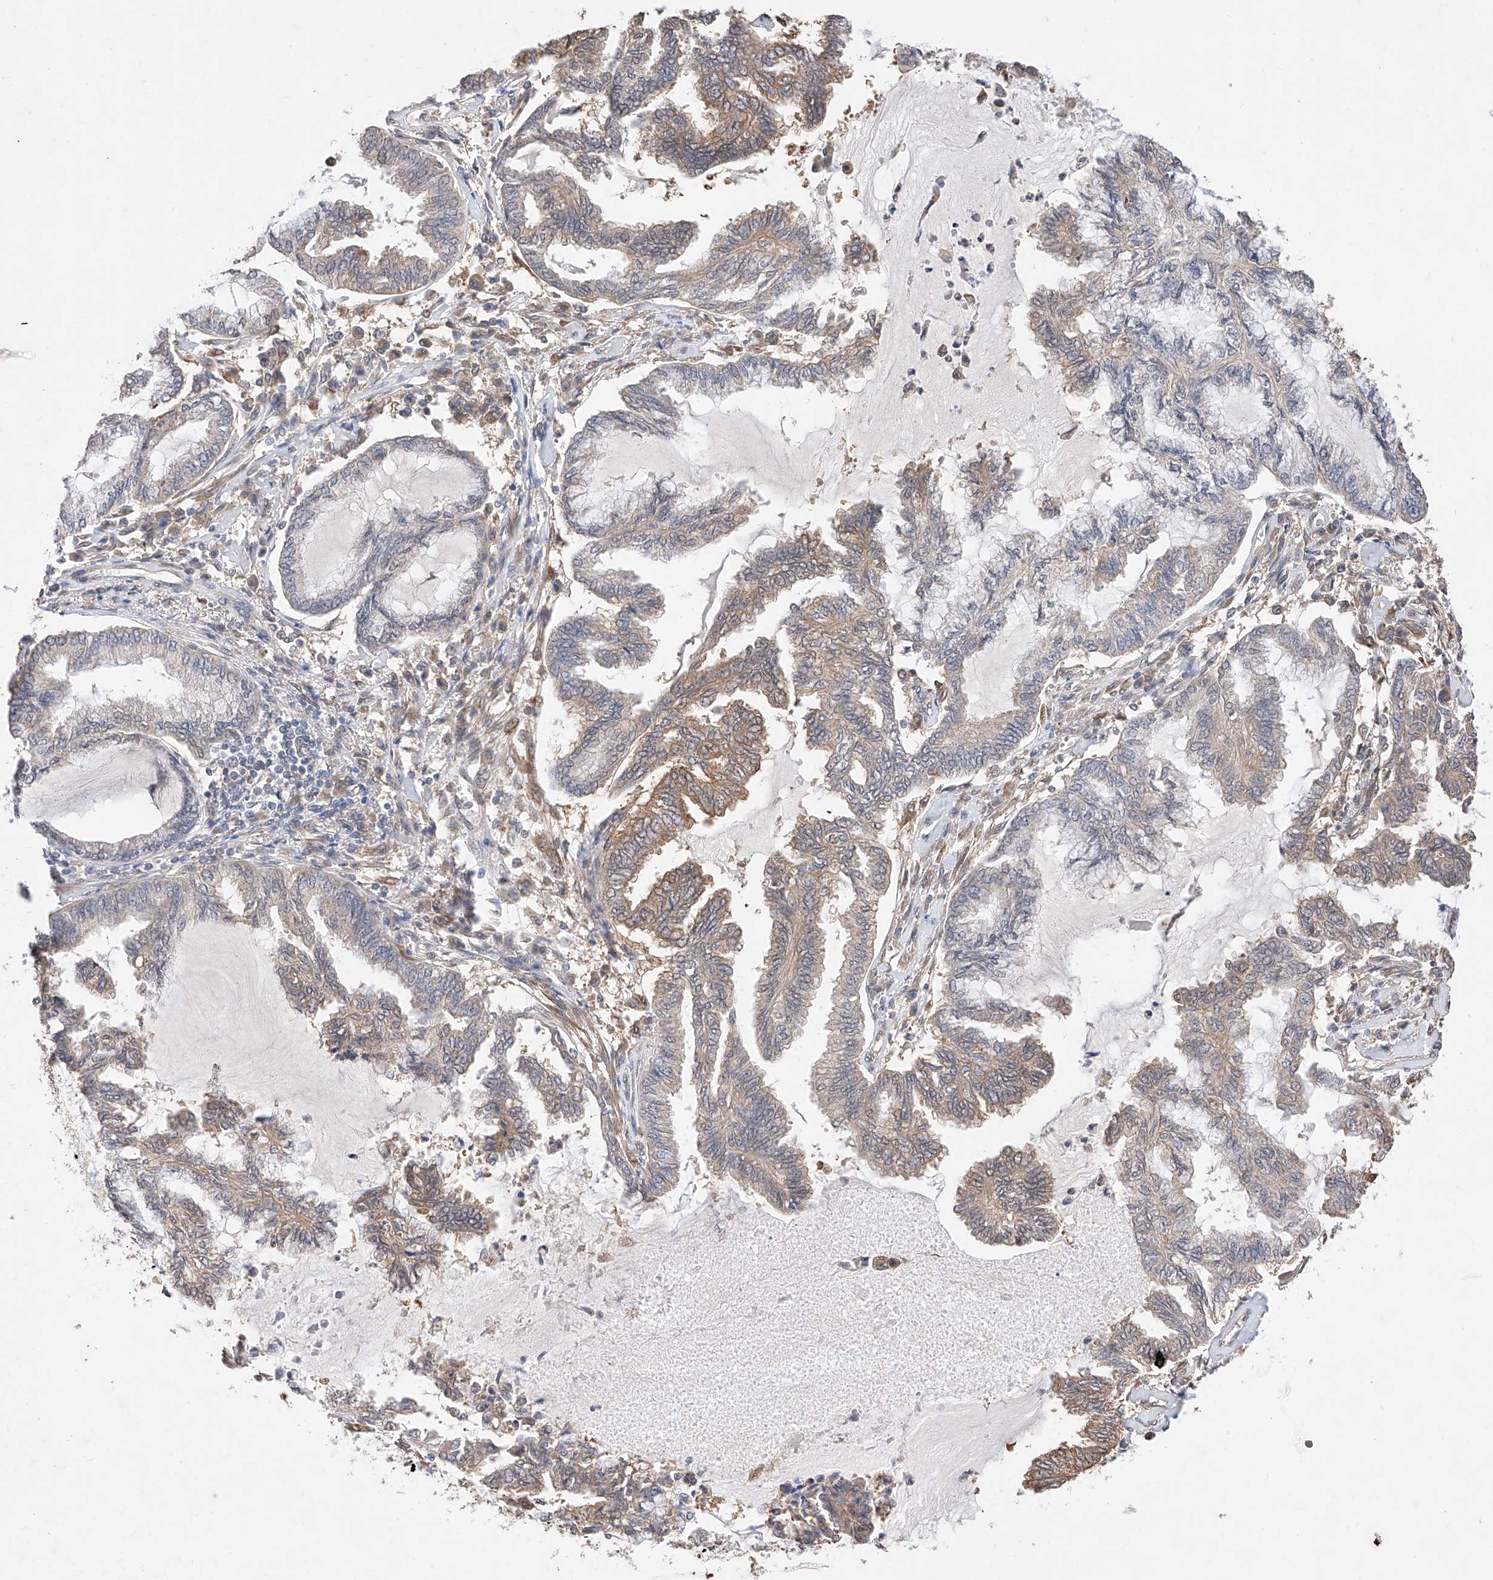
{"staining": {"intensity": "moderate", "quantity": "<25%", "location": "cytoplasmic/membranous"}, "tissue": "endometrial cancer", "cell_type": "Tumor cells", "image_type": "cancer", "snomed": [{"axis": "morphology", "description": "Adenocarcinoma, NOS"}, {"axis": "topography", "description": "Endometrium"}], "caption": "Immunohistochemical staining of human endometrial cancer (adenocarcinoma) shows low levels of moderate cytoplasmic/membranous protein positivity in about <25% of tumor cells.", "gene": "ZSCAN4", "patient": {"sex": "female", "age": 86}}